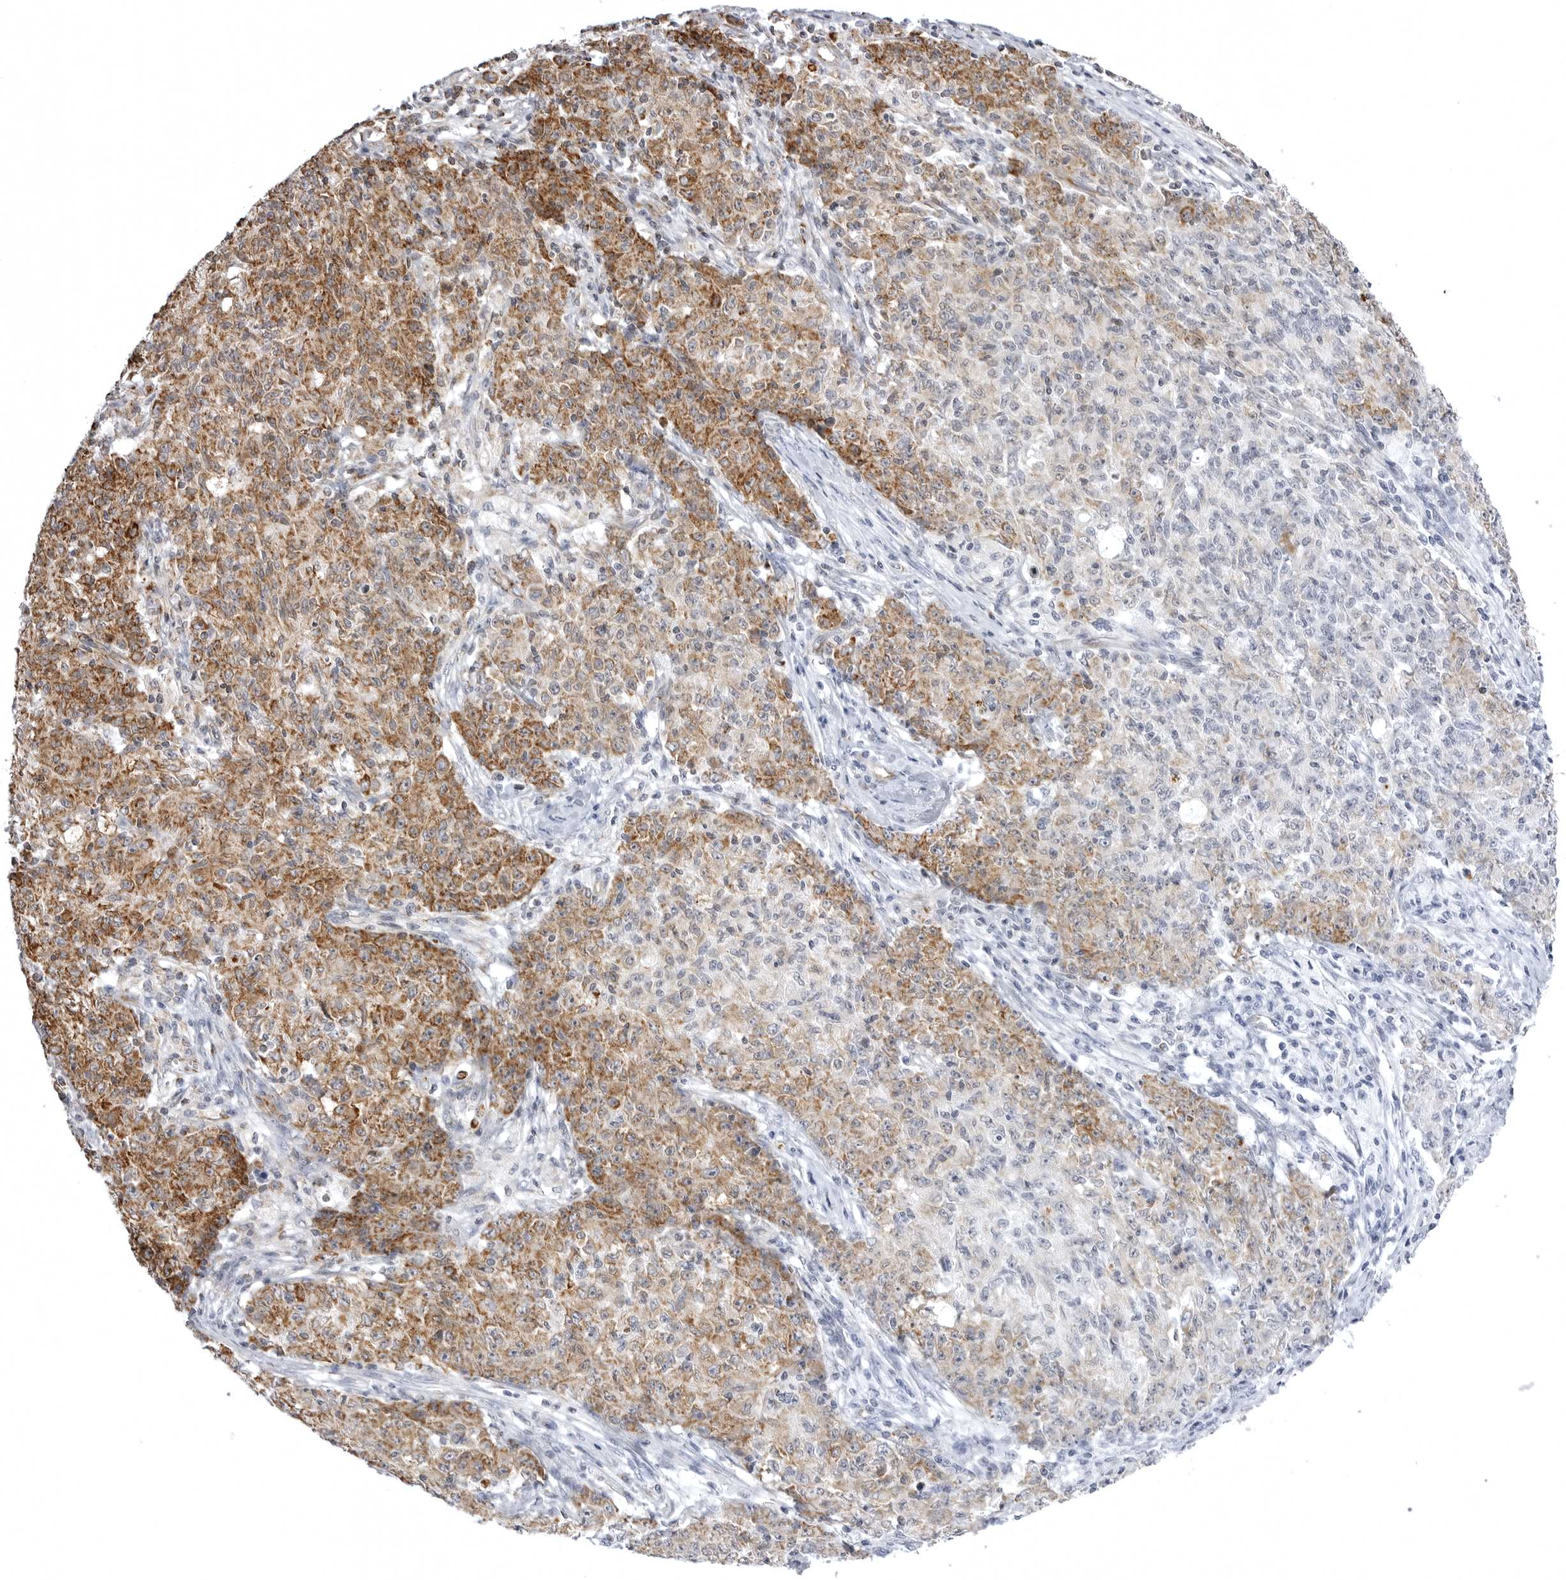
{"staining": {"intensity": "moderate", "quantity": "25%-75%", "location": "cytoplasmic/membranous"}, "tissue": "ovarian cancer", "cell_type": "Tumor cells", "image_type": "cancer", "snomed": [{"axis": "morphology", "description": "Carcinoma, endometroid"}, {"axis": "topography", "description": "Ovary"}], "caption": "Brown immunohistochemical staining in ovarian cancer displays moderate cytoplasmic/membranous positivity in approximately 25%-75% of tumor cells. Immunohistochemistry (ihc) stains the protein of interest in brown and the nuclei are stained blue.", "gene": "TUFM", "patient": {"sex": "female", "age": 42}}